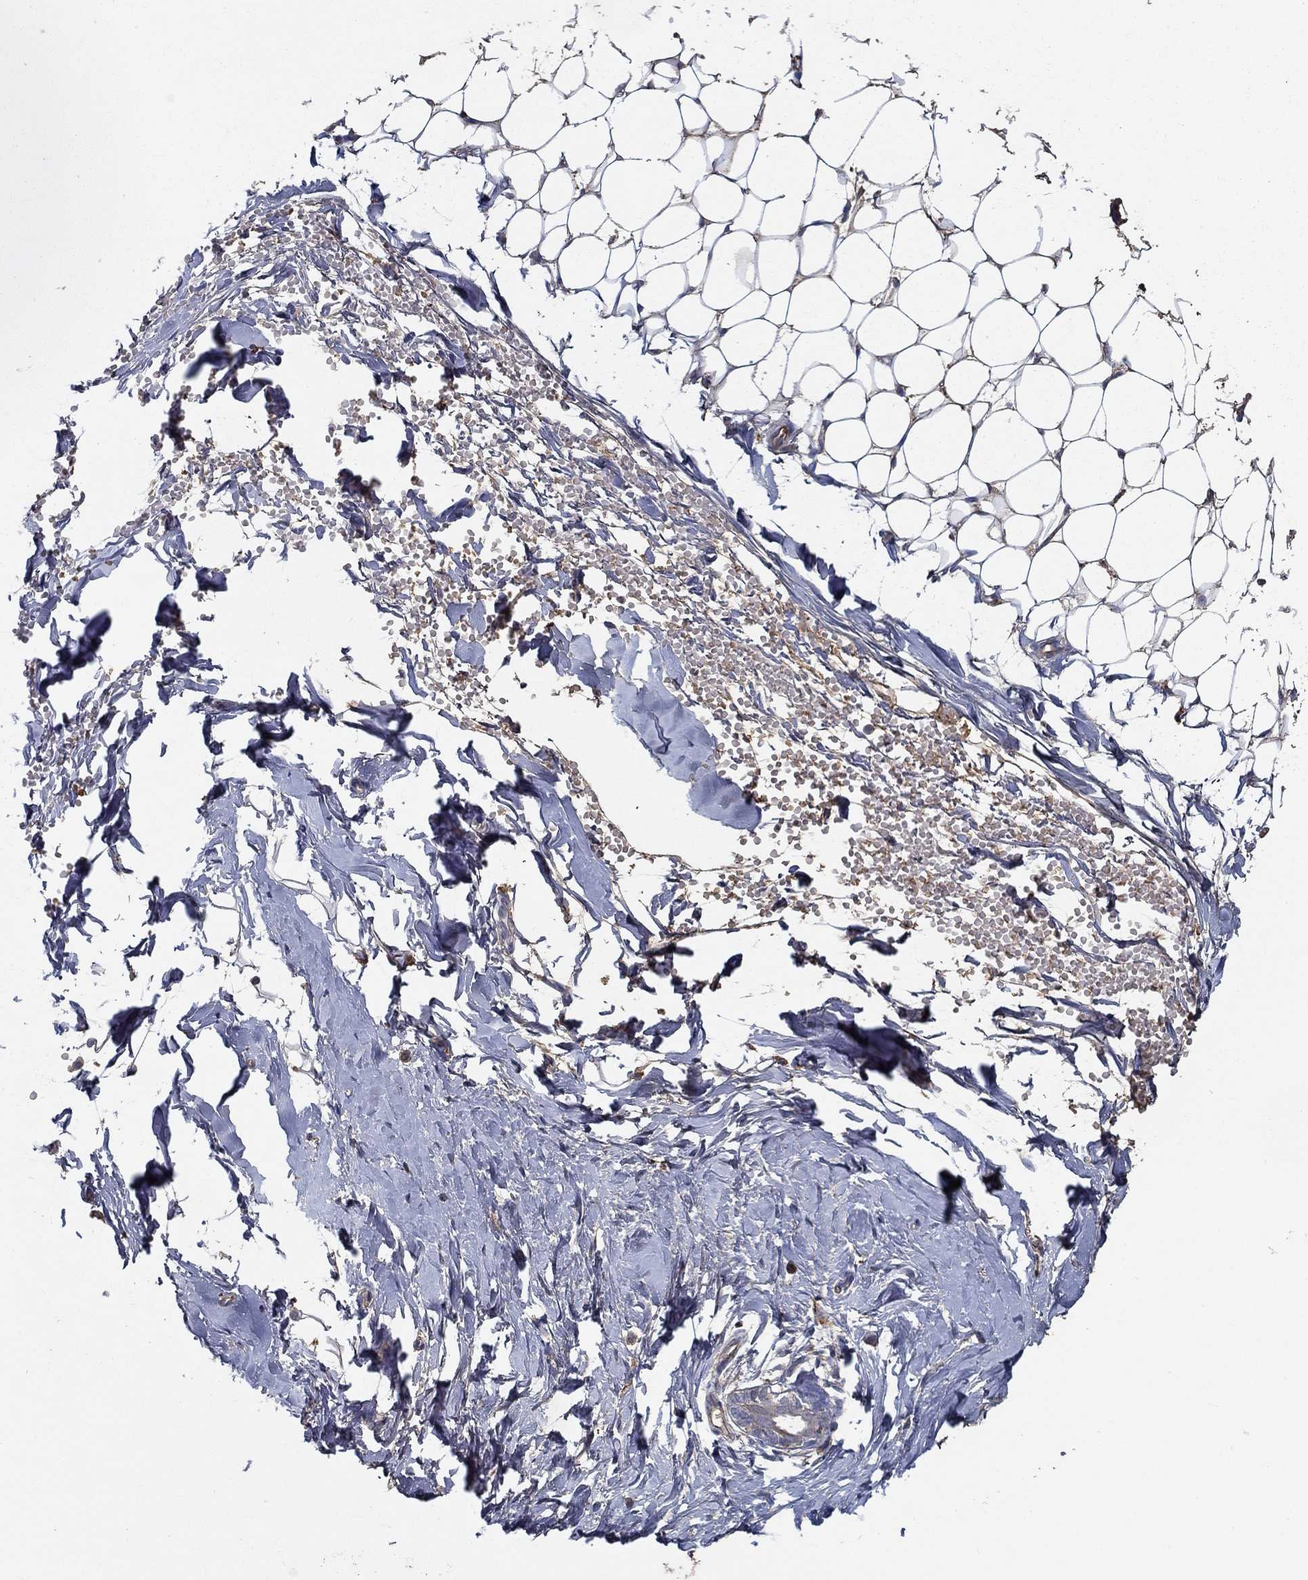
{"staining": {"intensity": "negative", "quantity": "none", "location": "none"}, "tissue": "breast", "cell_type": "Adipocytes", "image_type": "normal", "snomed": [{"axis": "morphology", "description": "Normal tissue, NOS"}, {"axis": "topography", "description": "Breast"}], "caption": "Human breast stained for a protein using immunohistochemistry demonstrates no expression in adipocytes.", "gene": "IL10", "patient": {"sex": "female", "age": 37}}